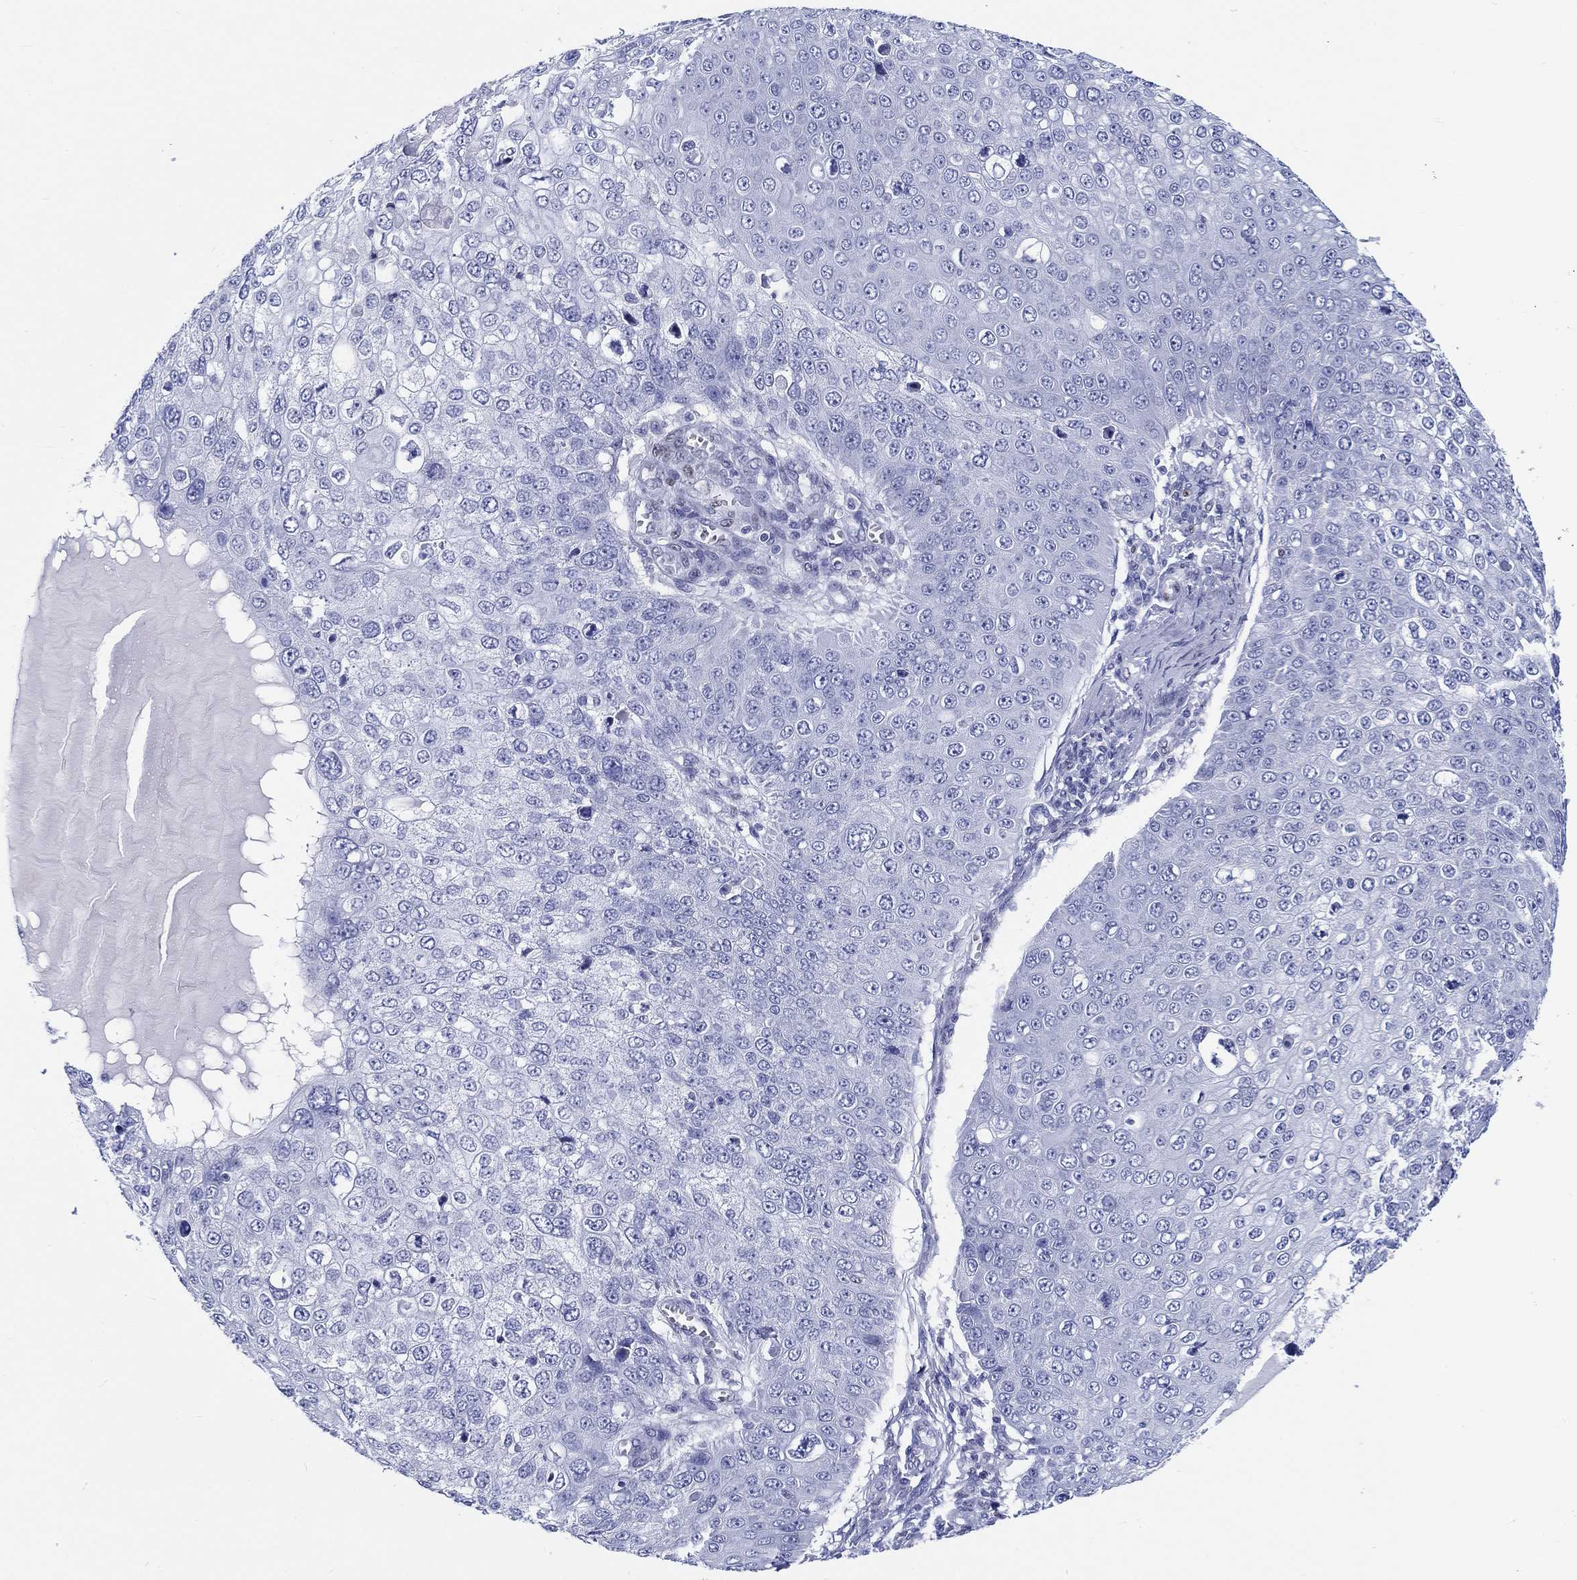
{"staining": {"intensity": "negative", "quantity": "none", "location": "none"}, "tissue": "skin cancer", "cell_type": "Tumor cells", "image_type": "cancer", "snomed": [{"axis": "morphology", "description": "Squamous cell carcinoma, NOS"}, {"axis": "topography", "description": "Skin"}], "caption": "This is an IHC histopathology image of human squamous cell carcinoma (skin). There is no expression in tumor cells.", "gene": "H1-1", "patient": {"sex": "male", "age": 71}}